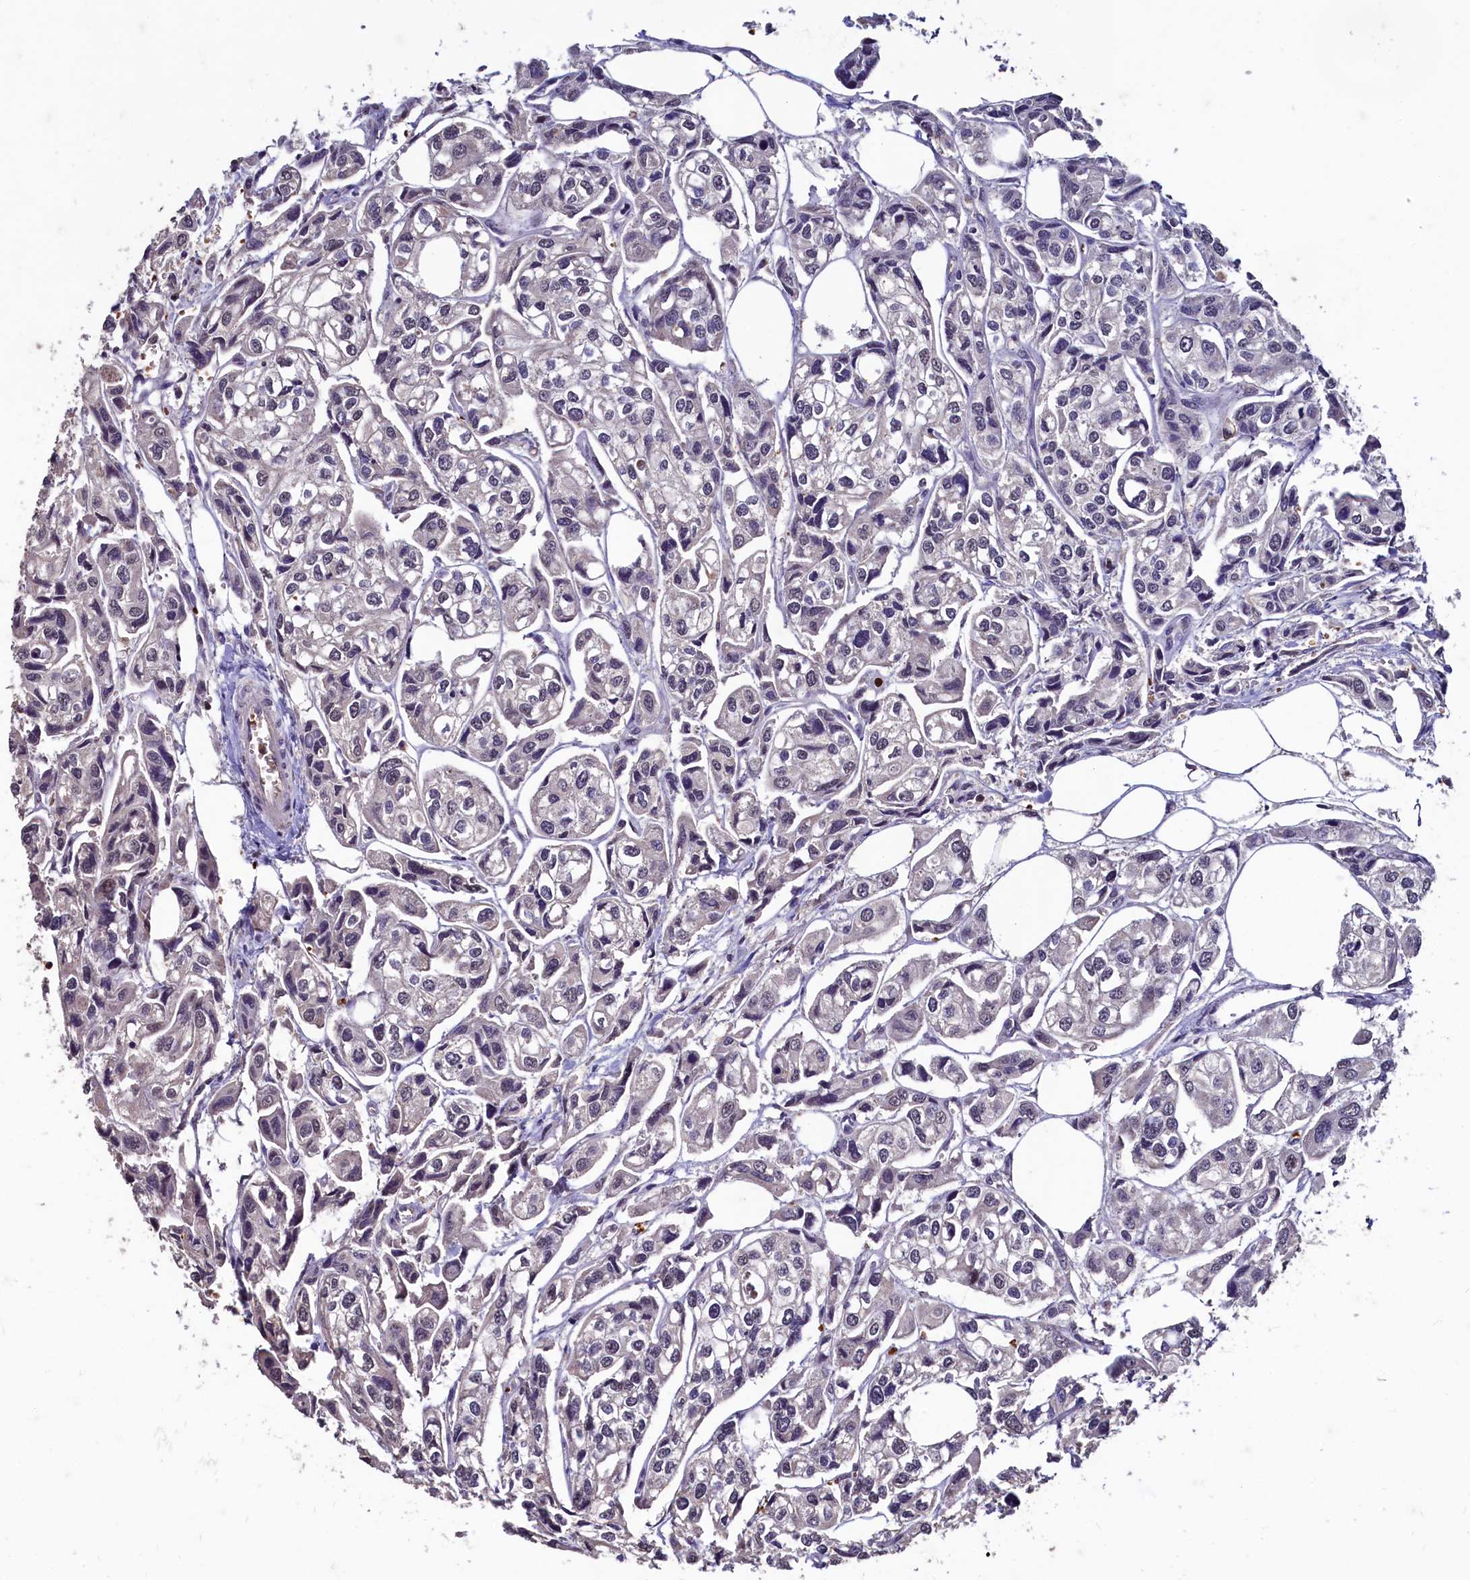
{"staining": {"intensity": "negative", "quantity": "none", "location": "none"}, "tissue": "urothelial cancer", "cell_type": "Tumor cells", "image_type": "cancer", "snomed": [{"axis": "morphology", "description": "Urothelial carcinoma, High grade"}, {"axis": "topography", "description": "Urinary bladder"}], "caption": "IHC photomicrograph of urothelial cancer stained for a protein (brown), which exhibits no expression in tumor cells. (DAB (3,3'-diaminobenzidine) immunohistochemistry (IHC) visualized using brightfield microscopy, high magnification).", "gene": "CSTPP1", "patient": {"sex": "male", "age": 67}}